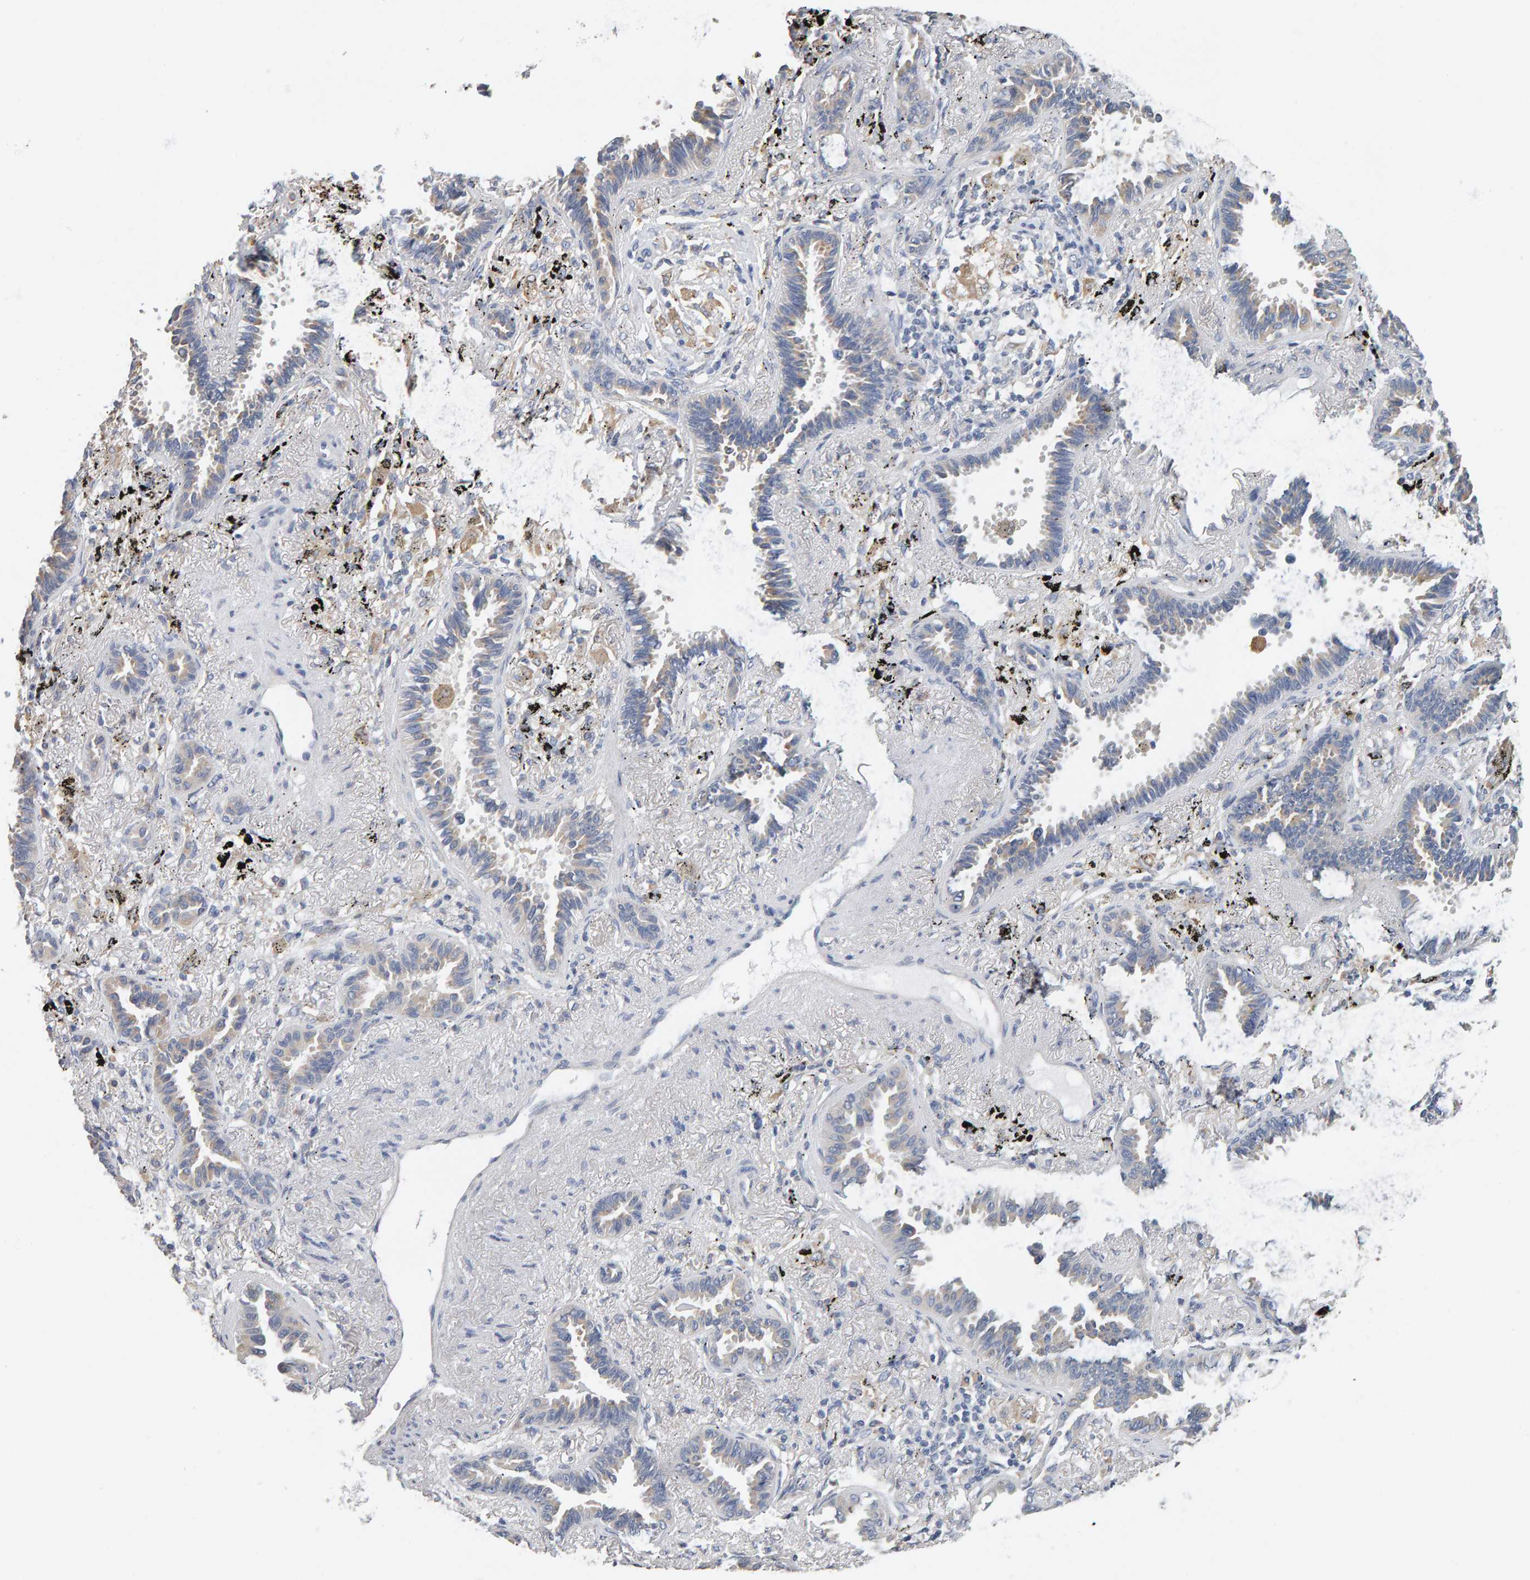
{"staining": {"intensity": "weak", "quantity": "25%-75%", "location": "cytoplasmic/membranous"}, "tissue": "lung cancer", "cell_type": "Tumor cells", "image_type": "cancer", "snomed": [{"axis": "morphology", "description": "Adenocarcinoma, NOS"}, {"axis": "topography", "description": "Lung"}], "caption": "Human lung adenocarcinoma stained for a protein (brown) demonstrates weak cytoplasmic/membranous positive expression in approximately 25%-75% of tumor cells.", "gene": "ADHFE1", "patient": {"sex": "male", "age": 59}}